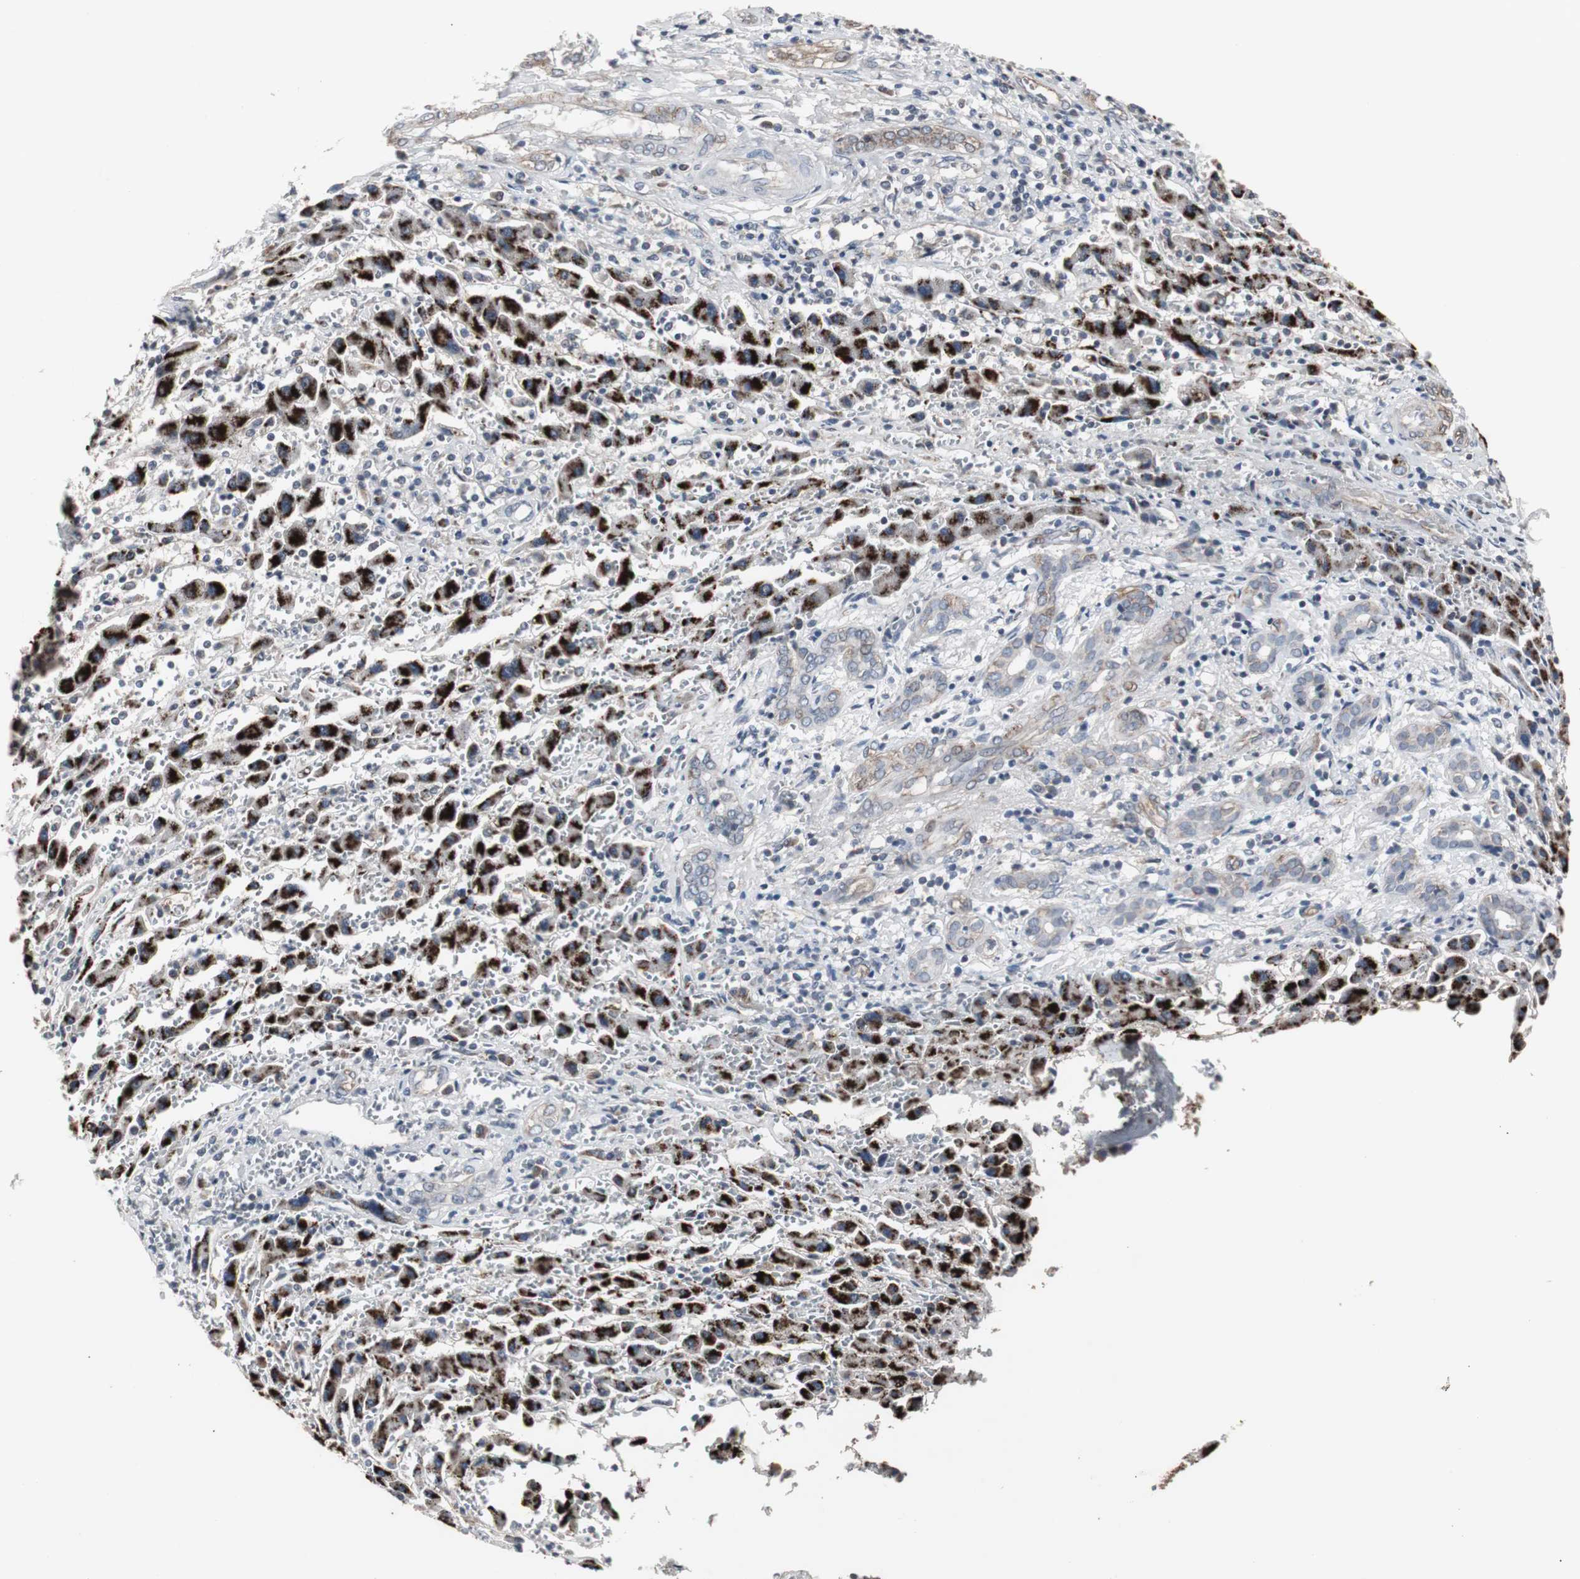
{"staining": {"intensity": "weak", "quantity": "25%-75%", "location": "cytoplasmic/membranous"}, "tissue": "liver cancer", "cell_type": "Tumor cells", "image_type": "cancer", "snomed": [{"axis": "morphology", "description": "Cholangiocarcinoma"}, {"axis": "topography", "description": "Liver"}], "caption": "Liver cancer (cholangiocarcinoma) stained with a protein marker displays weak staining in tumor cells.", "gene": "ACAA1", "patient": {"sex": "male", "age": 57}}